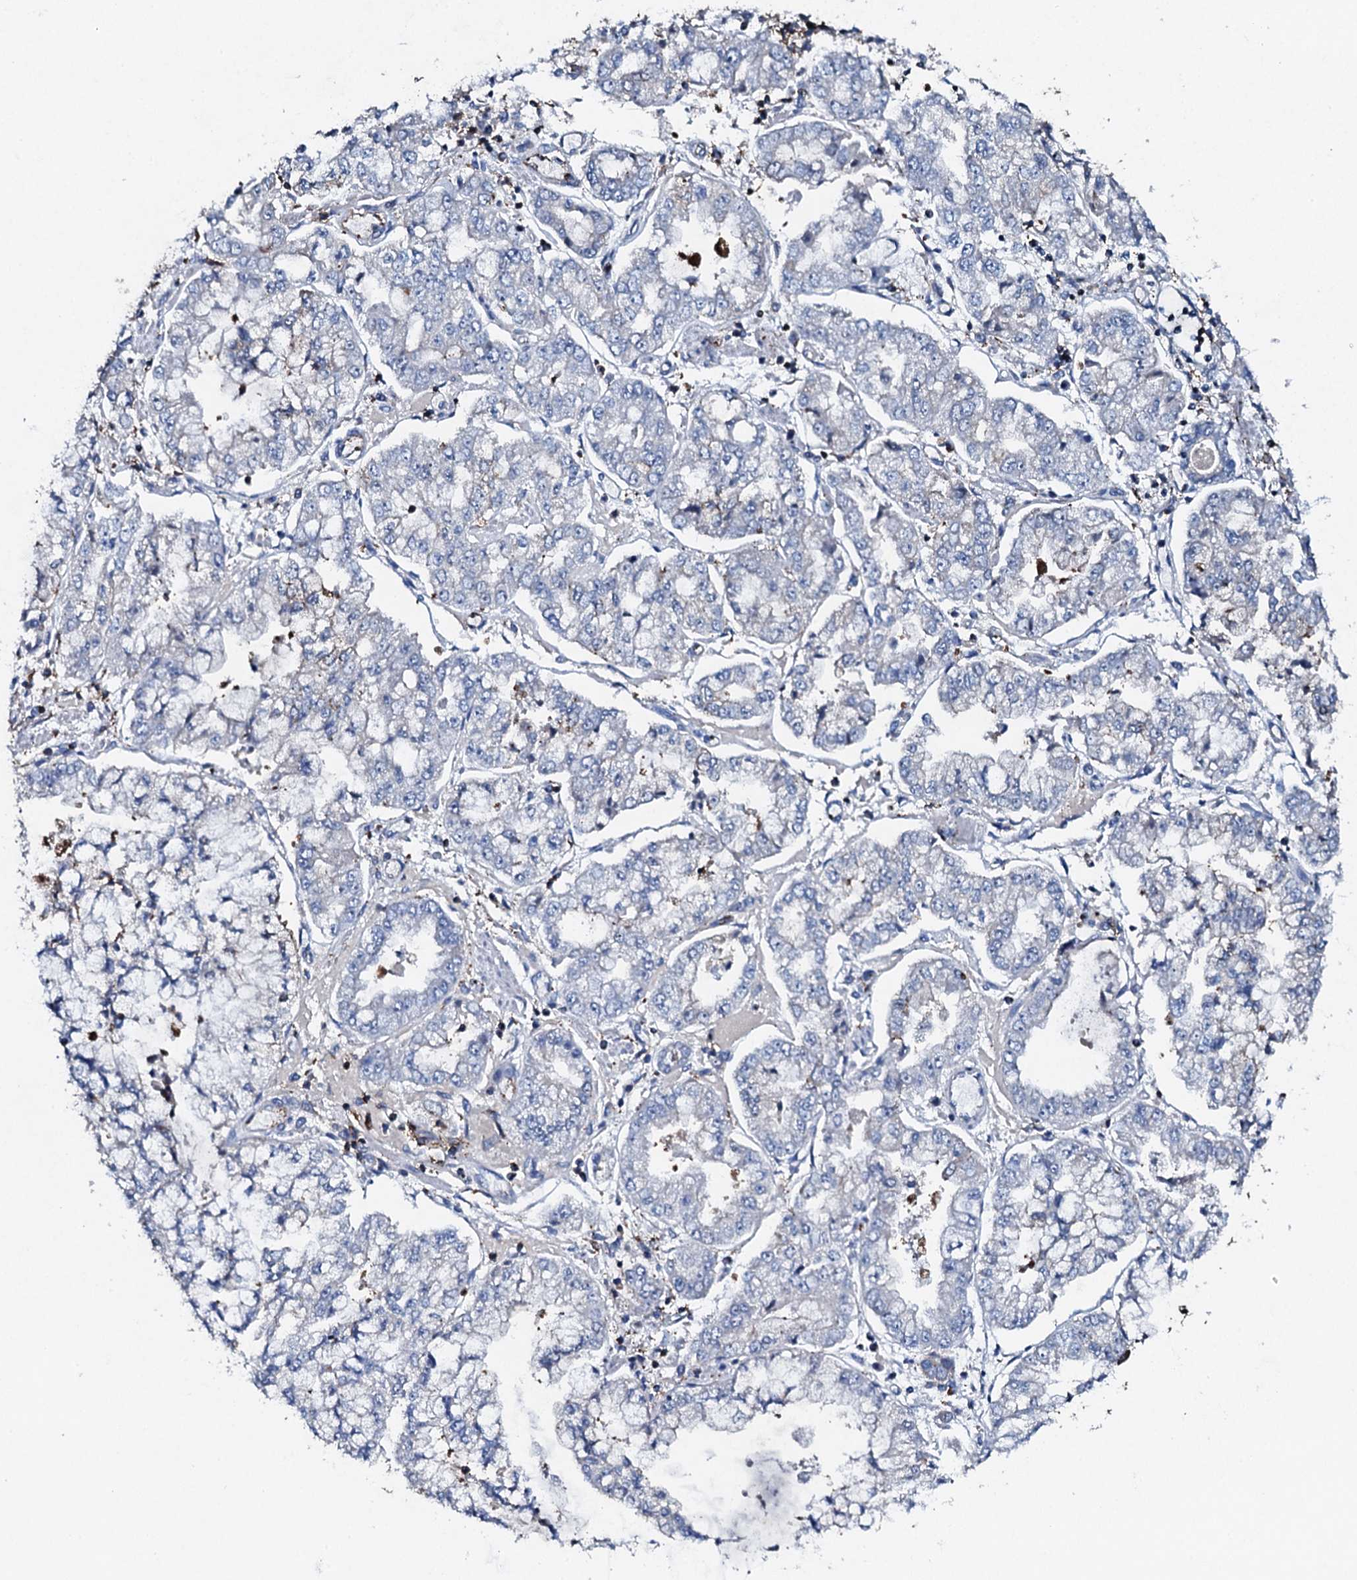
{"staining": {"intensity": "negative", "quantity": "none", "location": "none"}, "tissue": "stomach cancer", "cell_type": "Tumor cells", "image_type": "cancer", "snomed": [{"axis": "morphology", "description": "Adenocarcinoma, NOS"}, {"axis": "topography", "description": "Stomach"}], "caption": "Histopathology image shows no protein staining in tumor cells of stomach adenocarcinoma tissue.", "gene": "MS4A4E", "patient": {"sex": "male", "age": 76}}